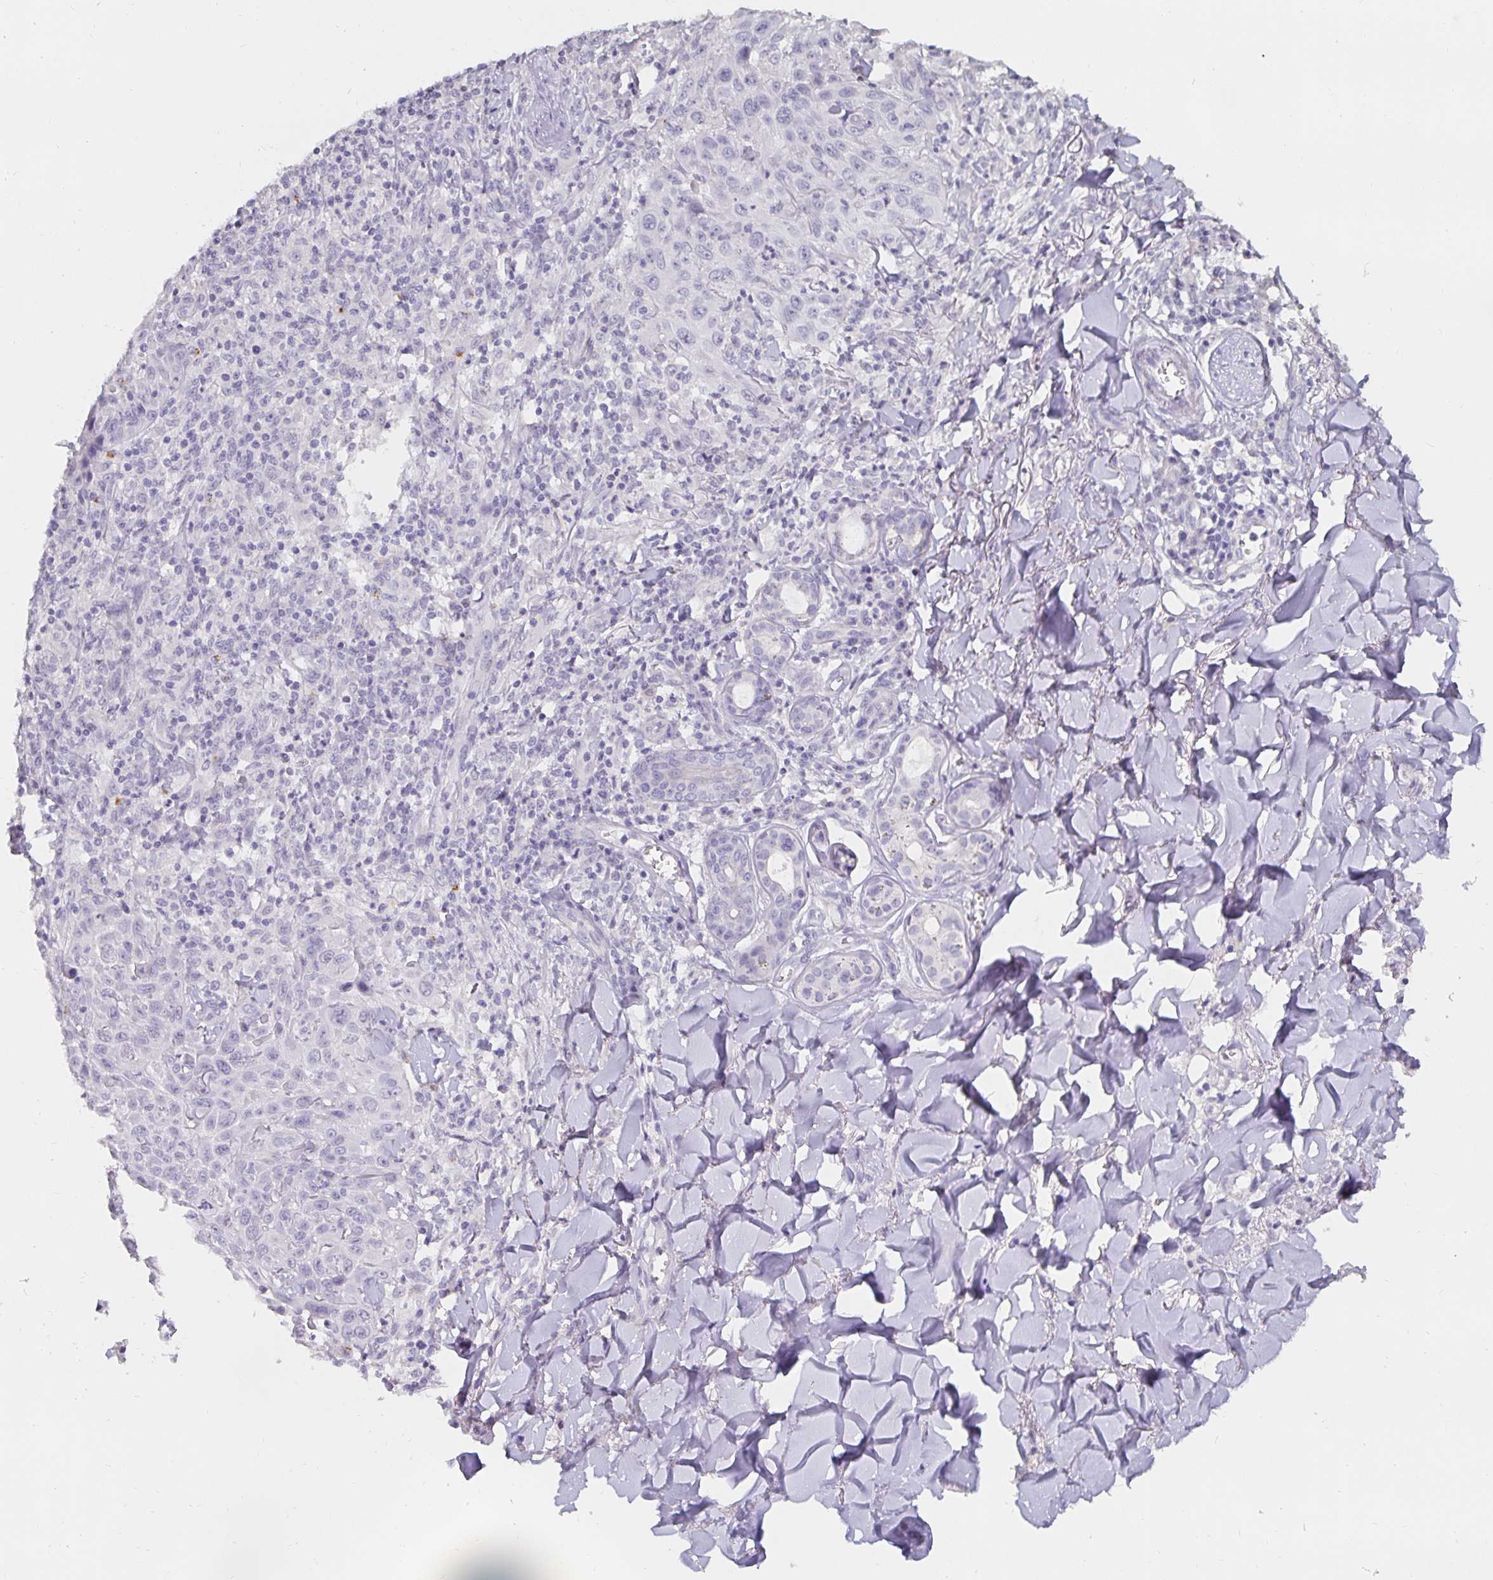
{"staining": {"intensity": "negative", "quantity": "none", "location": "none"}, "tissue": "skin cancer", "cell_type": "Tumor cells", "image_type": "cancer", "snomed": [{"axis": "morphology", "description": "Squamous cell carcinoma, NOS"}, {"axis": "topography", "description": "Skin"}], "caption": "There is no significant positivity in tumor cells of squamous cell carcinoma (skin).", "gene": "PDX1", "patient": {"sex": "male", "age": 75}}